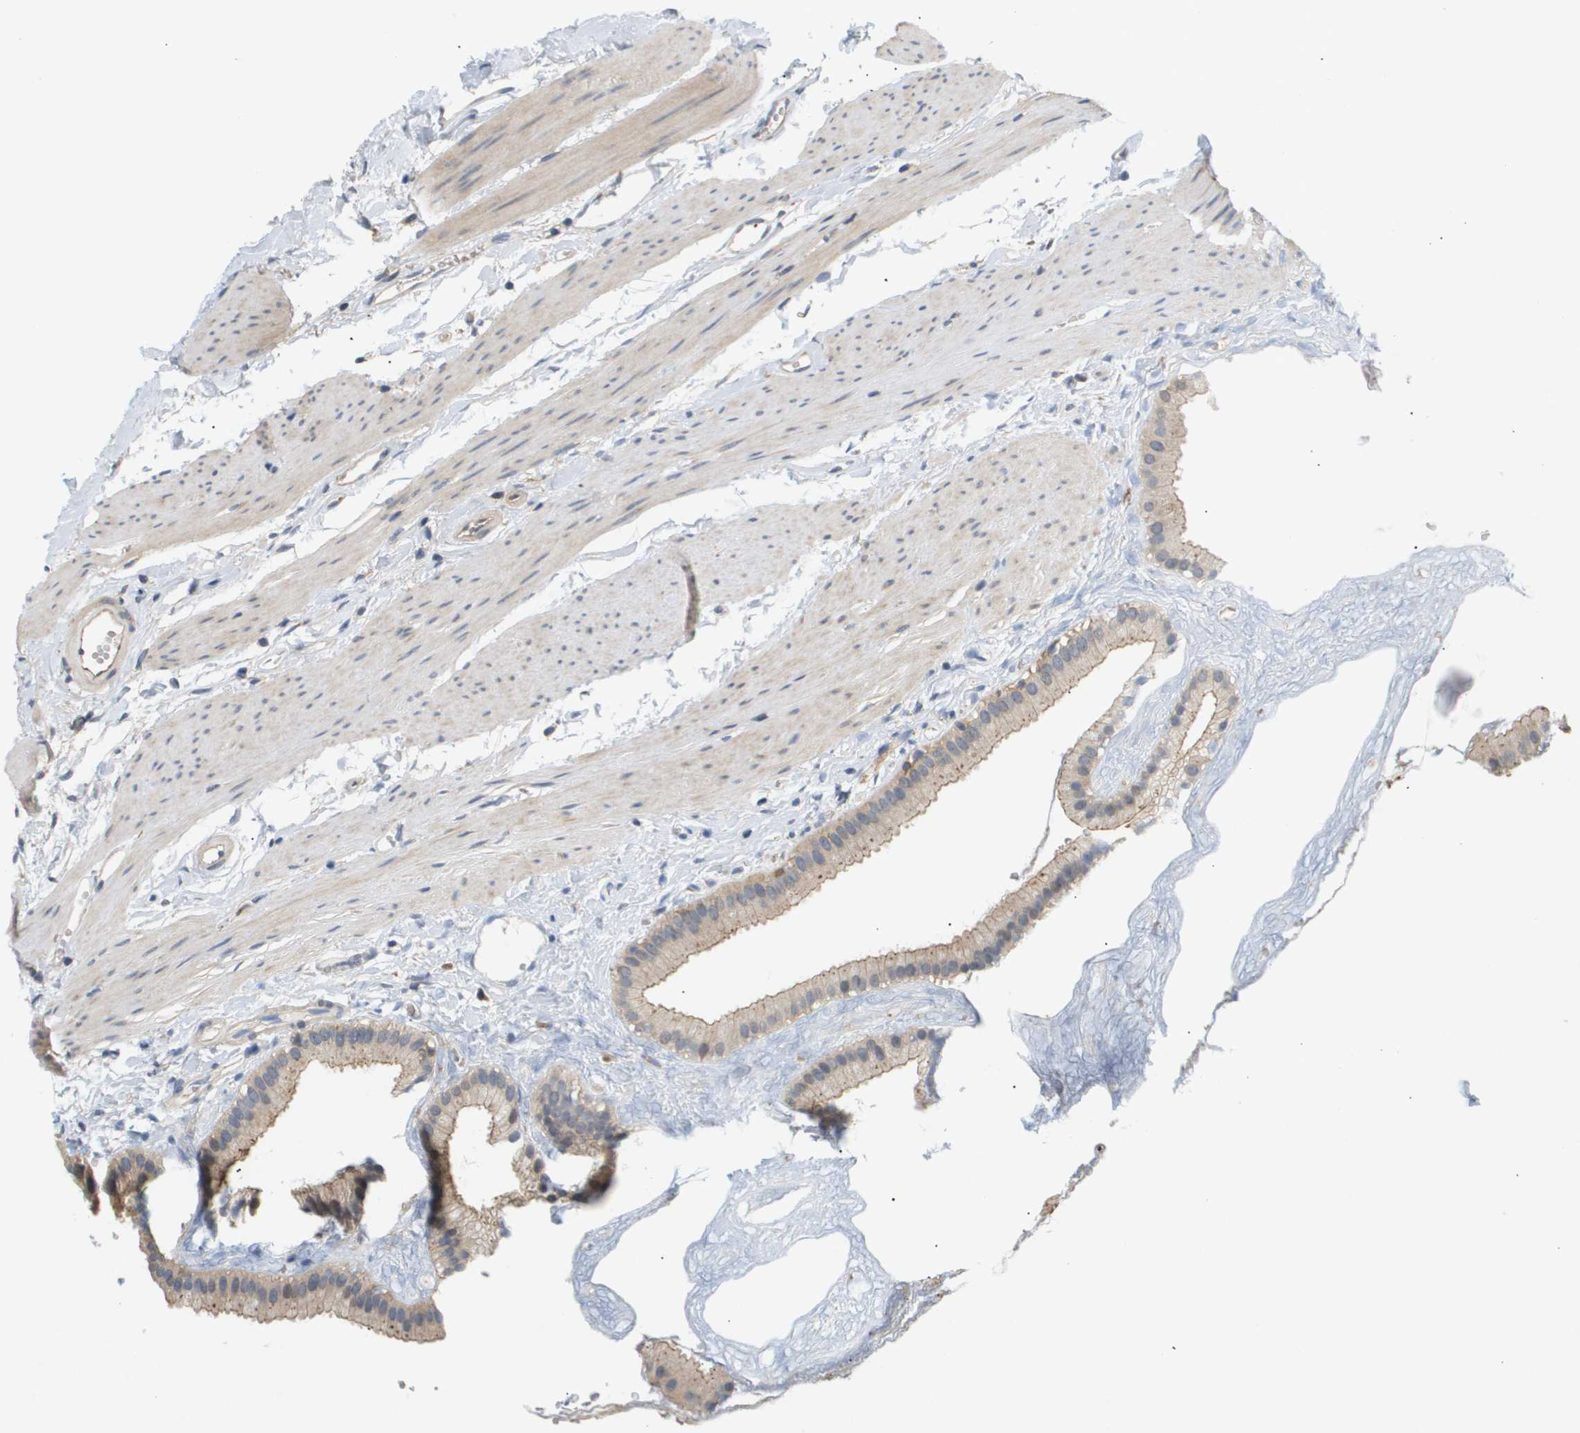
{"staining": {"intensity": "weak", "quantity": ">75%", "location": "cytoplasmic/membranous"}, "tissue": "gallbladder", "cell_type": "Glandular cells", "image_type": "normal", "snomed": [{"axis": "morphology", "description": "Normal tissue, NOS"}, {"axis": "topography", "description": "Gallbladder"}], "caption": "An immunohistochemistry image of benign tissue is shown. Protein staining in brown shows weak cytoplasmic/membranous positivity in gallbladder within glandular cells. The staining was performed using DAB to visualize the protein expression in brown, while the nuclei were stained in blue with hematoxylin (Magnification: 20x).", "gene": "CORO2B", "patient": {"sex": "female", "age": 64}}